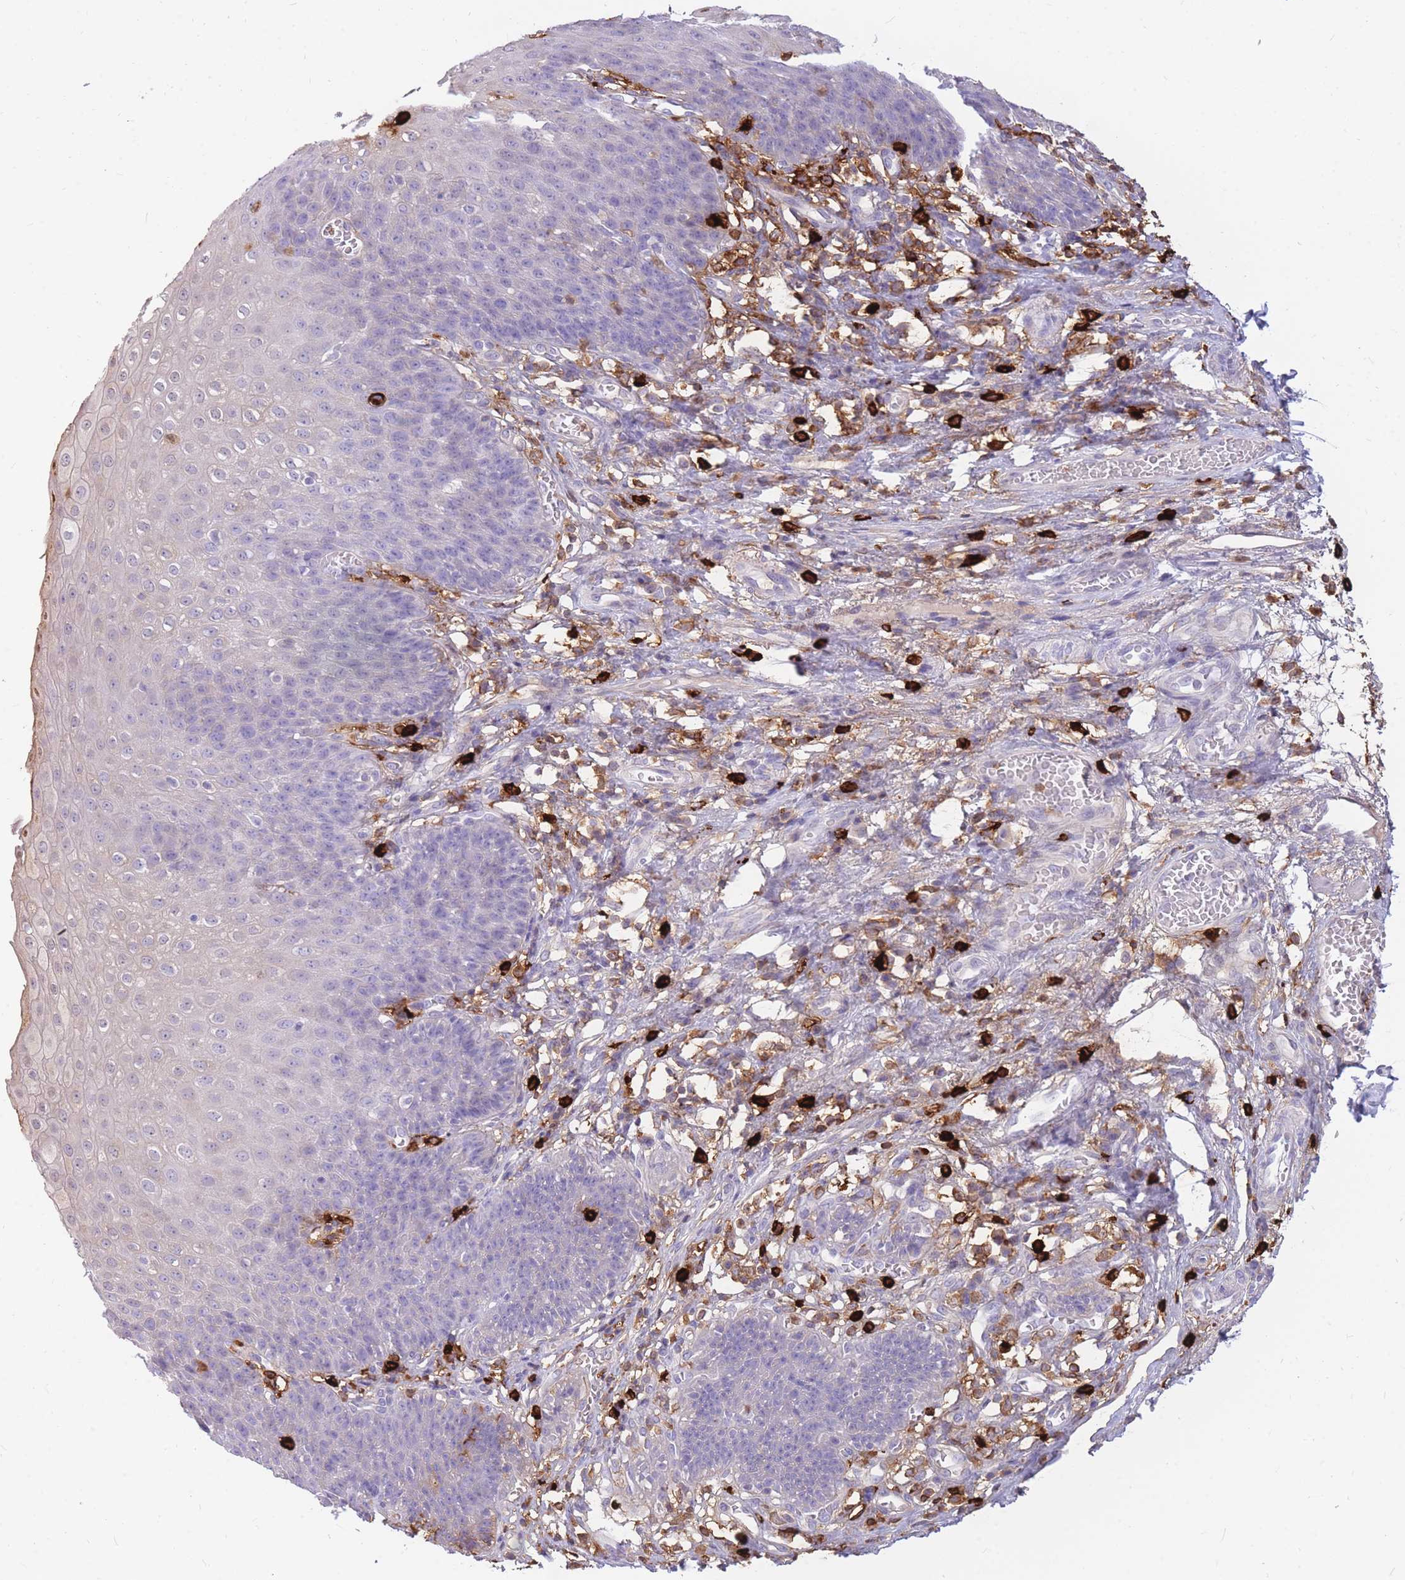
{"staining": {"intensity": "weak", "quantity": "25%-75%", "location": "cytoplasmic/membranous"}, "tissue": "esophagus", "cell_type": "Squamous epithelial cells", "image_type": "normal", "snomed": [{"axis": "morphology", "description": "Normal tissue, NOS"}, {"axis": "topography", "description": "Esophagus"}], "caption": "Weak cytoplasmic/membranous expression for a protein is seen in approximately 25%-75% of squamous epithelial cells of benign esophagus using immunohistochemistry.", "gene": "TPSAB1", "patient": {"sex": "male", "age": 71}}